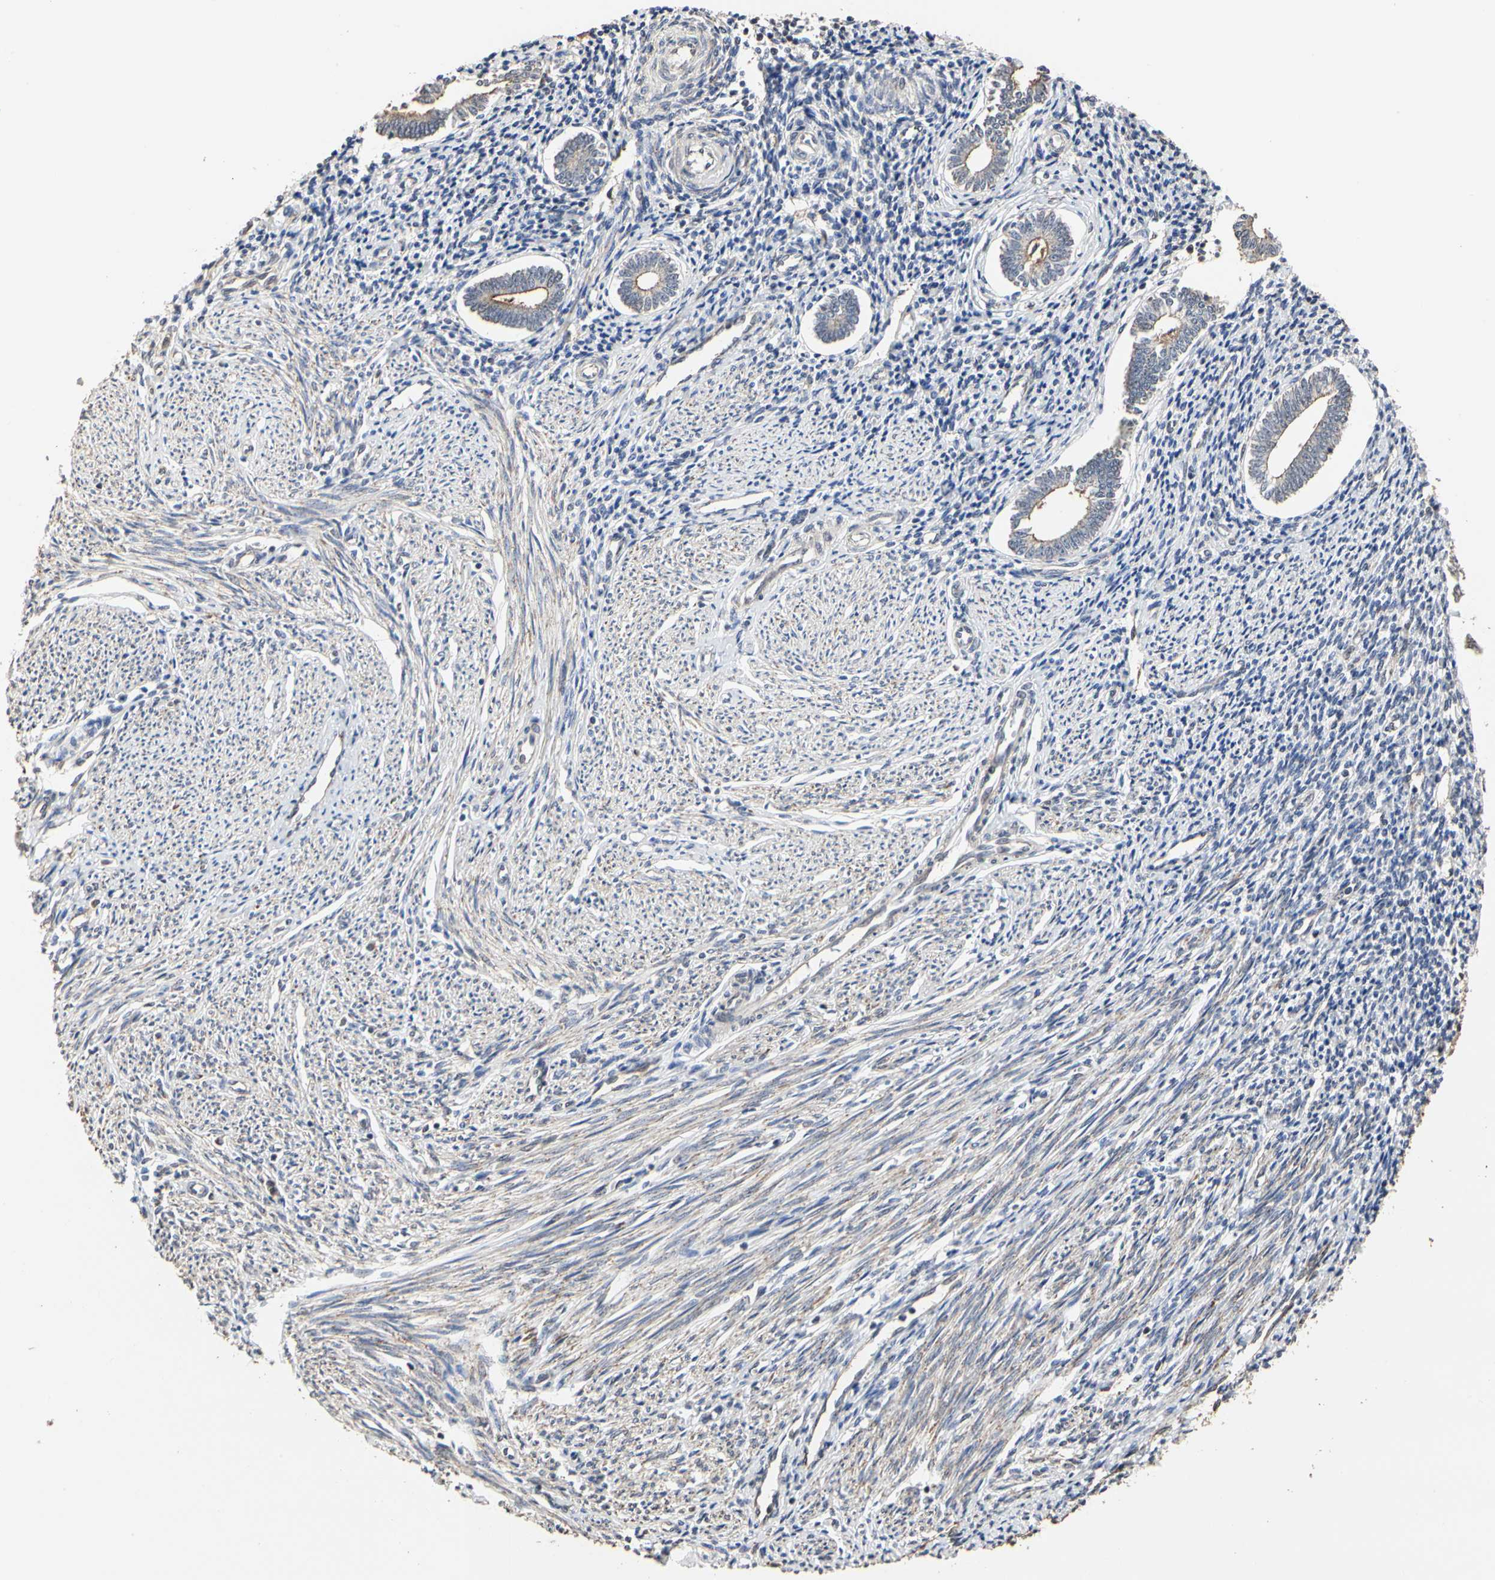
{"staining": {"intensity": "weak", "quantity": "<25%", "location": "cytoplasmic/membranous"}, "tissue": "endometrium", "cell_type": "Cells in endometrial stroma", "image_type": "normal", "snomed": [{"axis": "morphology", "description": "Normal tissue, NOS"}, {"axis": "topography", "description": "Endometrium"}], "caption": "Cells in endometrial stroma show no significant positivity in unremarkable endometrium. (DAB IHC visualized using brightfield microscopy, high magnification).", "gene": "TAOK1", "patient": {"sex": "female", "age": 52}}